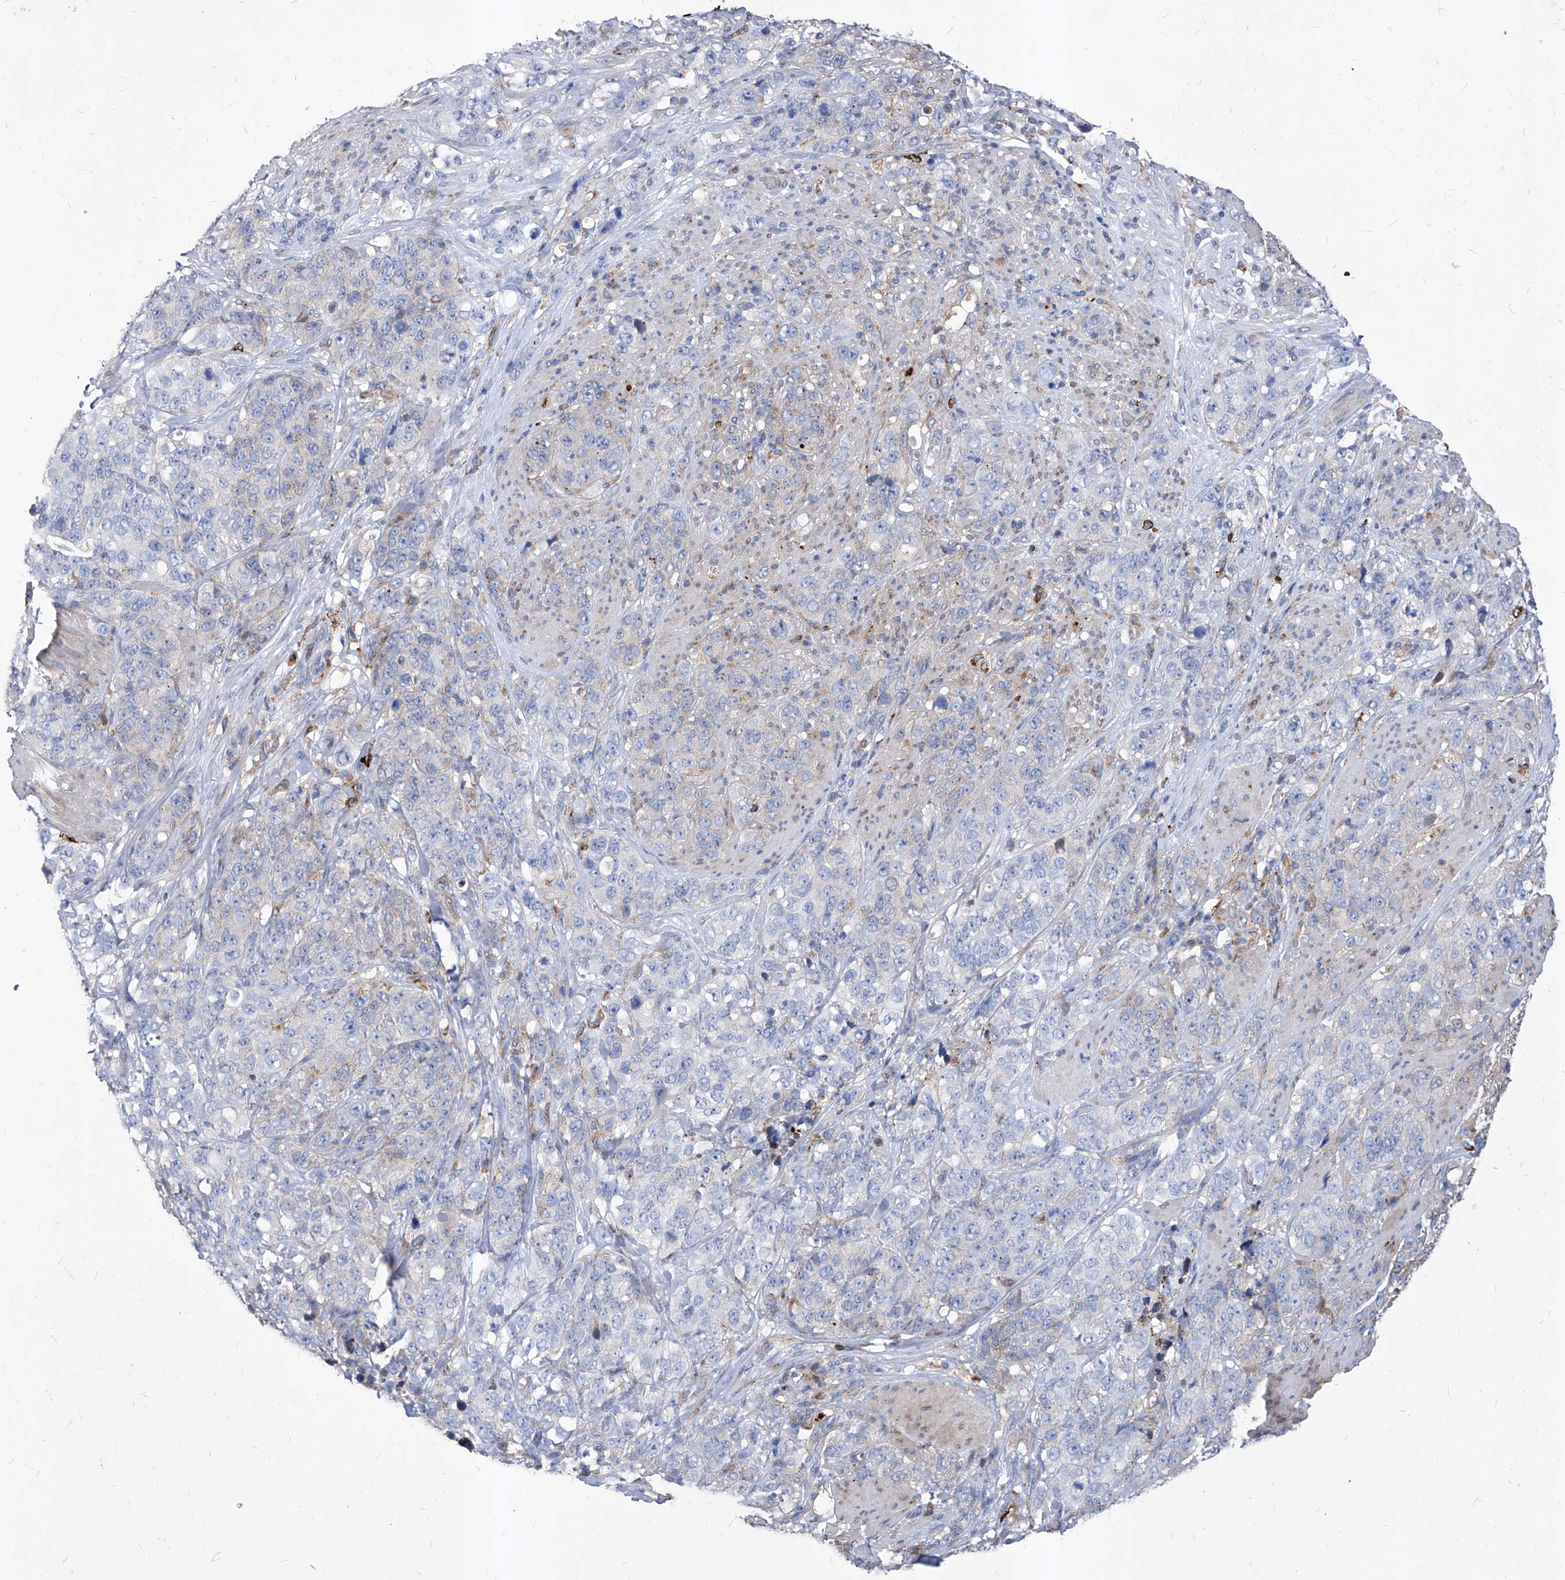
{"staining": {"intensity": "negative", "quantity": "none", "location": "none"}, "tissue": "stomach cancer", "cell_type": "Tumor cells", "image_type": "cancer", "snomed": [{"axis": "morphology", "description": "Adenocarcinoma, NOS"}, {"axis": "topography", "description": "Stomach"}], "caption": "Stomach adenocarcinoma stained for a protein using IHC shows no positivity tumor cells.", "gene": "UBOX5", "patient": {"sex": "male", "age": 48}}